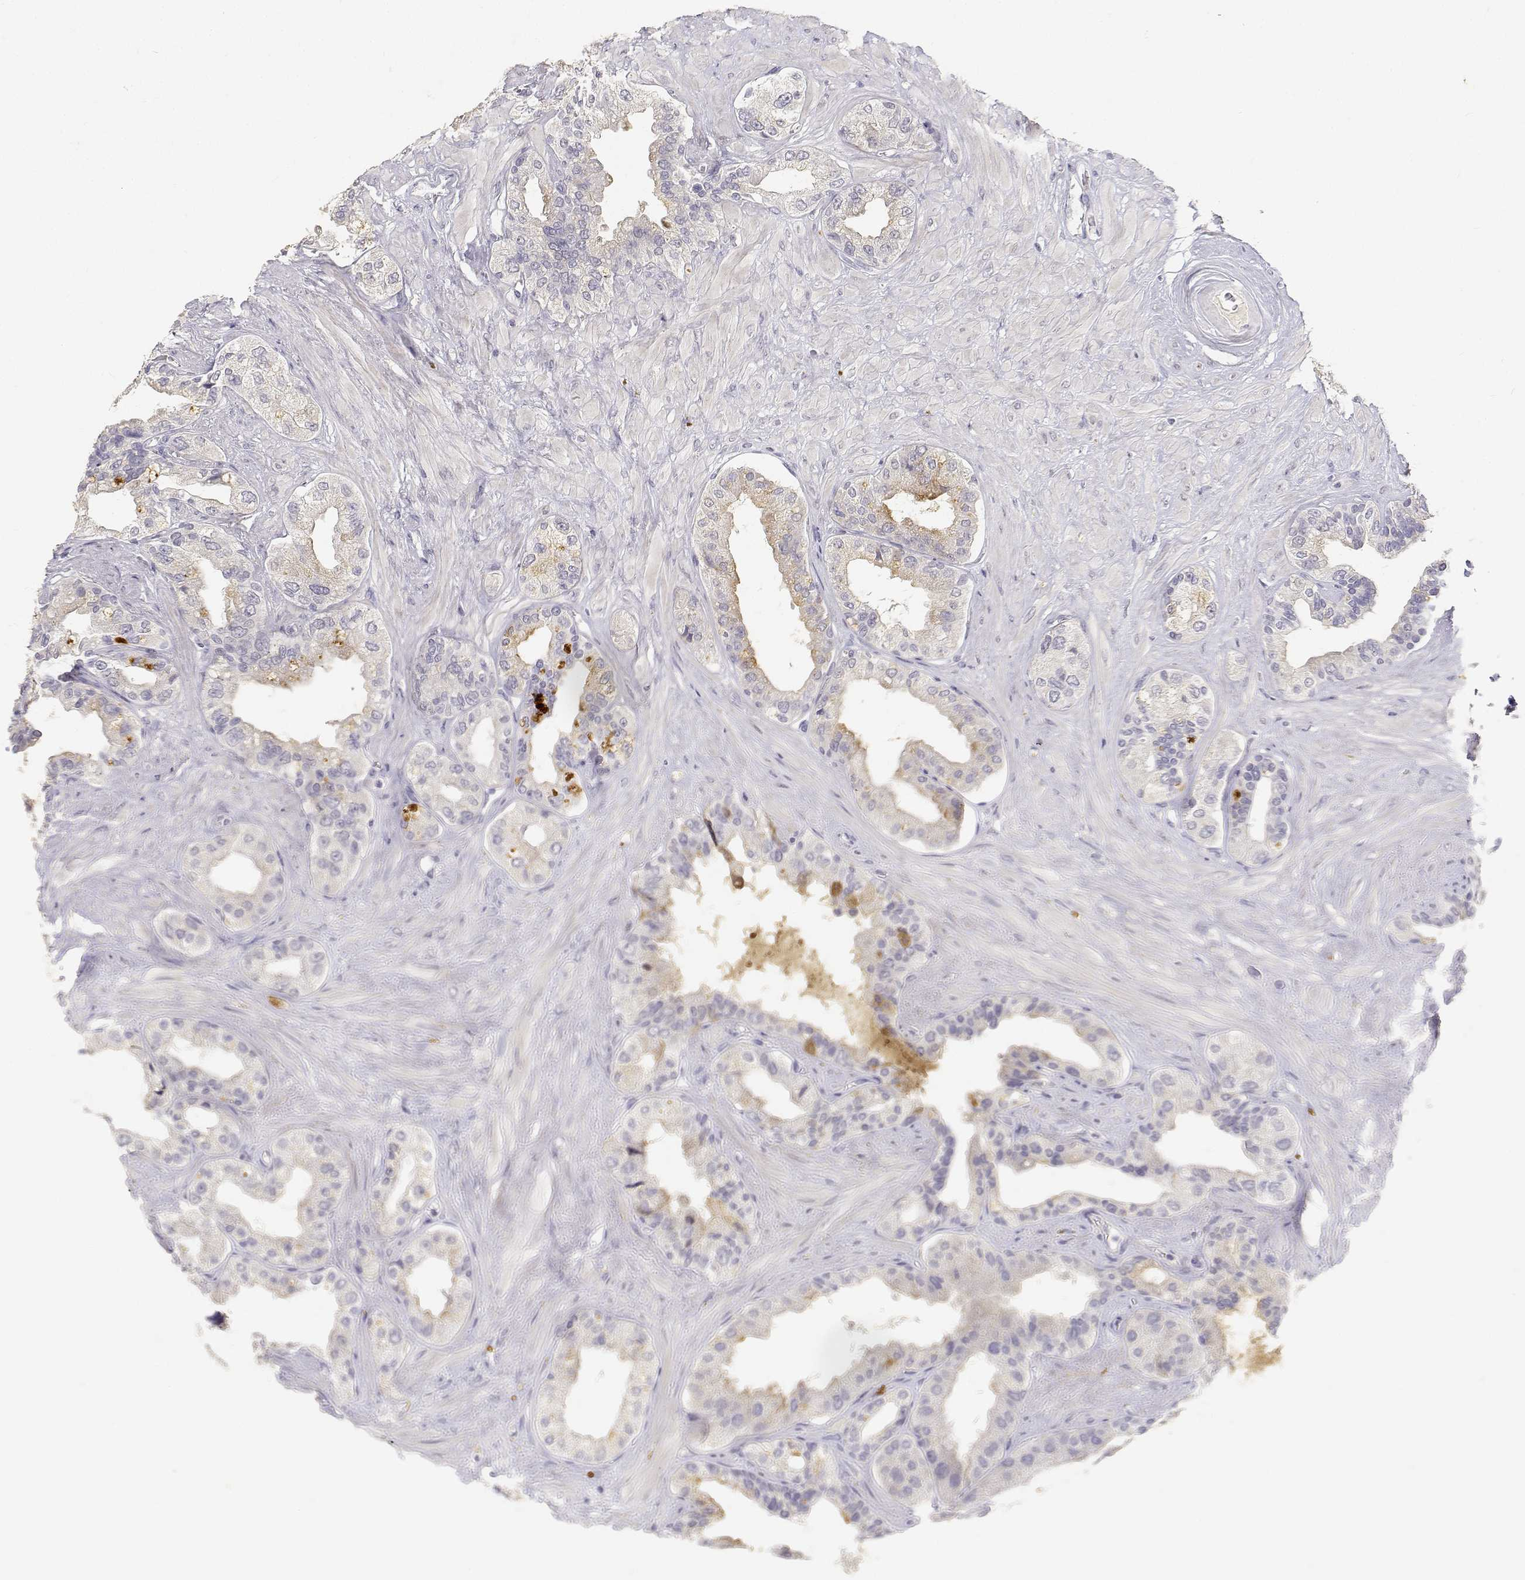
{"staining": {"intensity": "weak", "quantity": "<25%", "location": "cytoplasmic/membranous"}, "tissue": "seminal vesicle", "cell_type": "Glandular cells", "image_type": "normal", "snomed": [{"axis": "morphology", "description": "Normal tissue, NOS"}, {"axis": "topography", "description": "Seminal veicle"}, {"axis": "topography", "description": "Peripheral nerve tissue"}], "caption": "Glandular cells are negative for protein expression in unremarkable human seminal vesicle. (DAB (3,3'-diaminobenzidine) immunohistochemistry with hematoxylin counter stain).", "gene": "PAEP", "patient": {"sex": "male", "age": 76}}